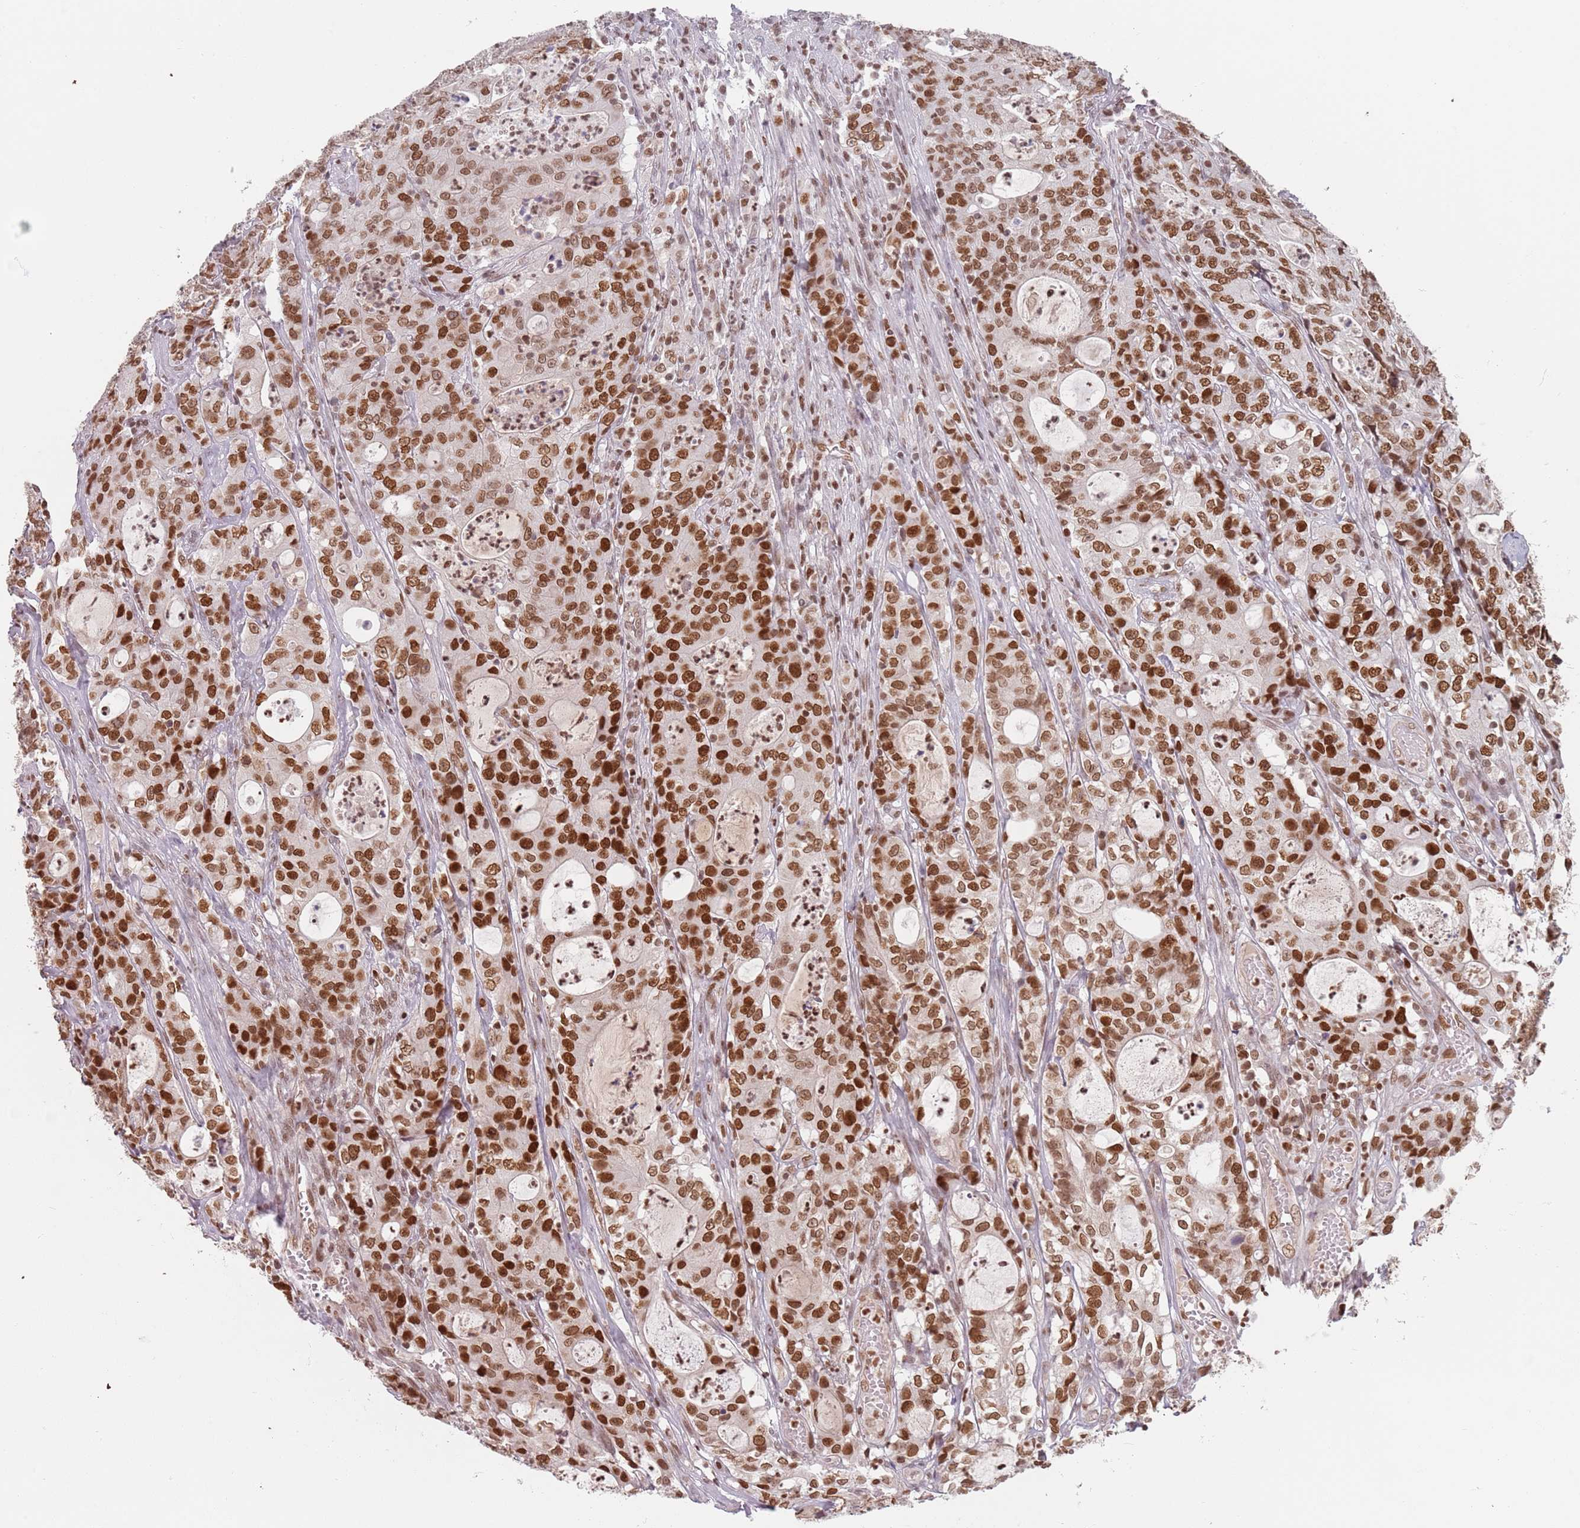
{"staining": {"intensity": "strong", "quantity": ">75%", "location": "nuclear"}, "tissue": "colorectal cancer", "cell_type": "Tumor cells", "image_type": "cancer", "snomed": [{"axis": "morphology", "description": "Adenocarcinoma, NOS"}, {"axis": "topography", "description": "Colon"}], "caption": "Tumor cells reveal high levels of strong nuclear staining in about >75% of cells in colorectal adenocarcinoma. The staining was performed using DAB, with brown indicating positive protein expression. Nuclei are stained blue with hematoxylin.", "gene": "NUP50", "patient": {"sex": "male", "age": 83}}